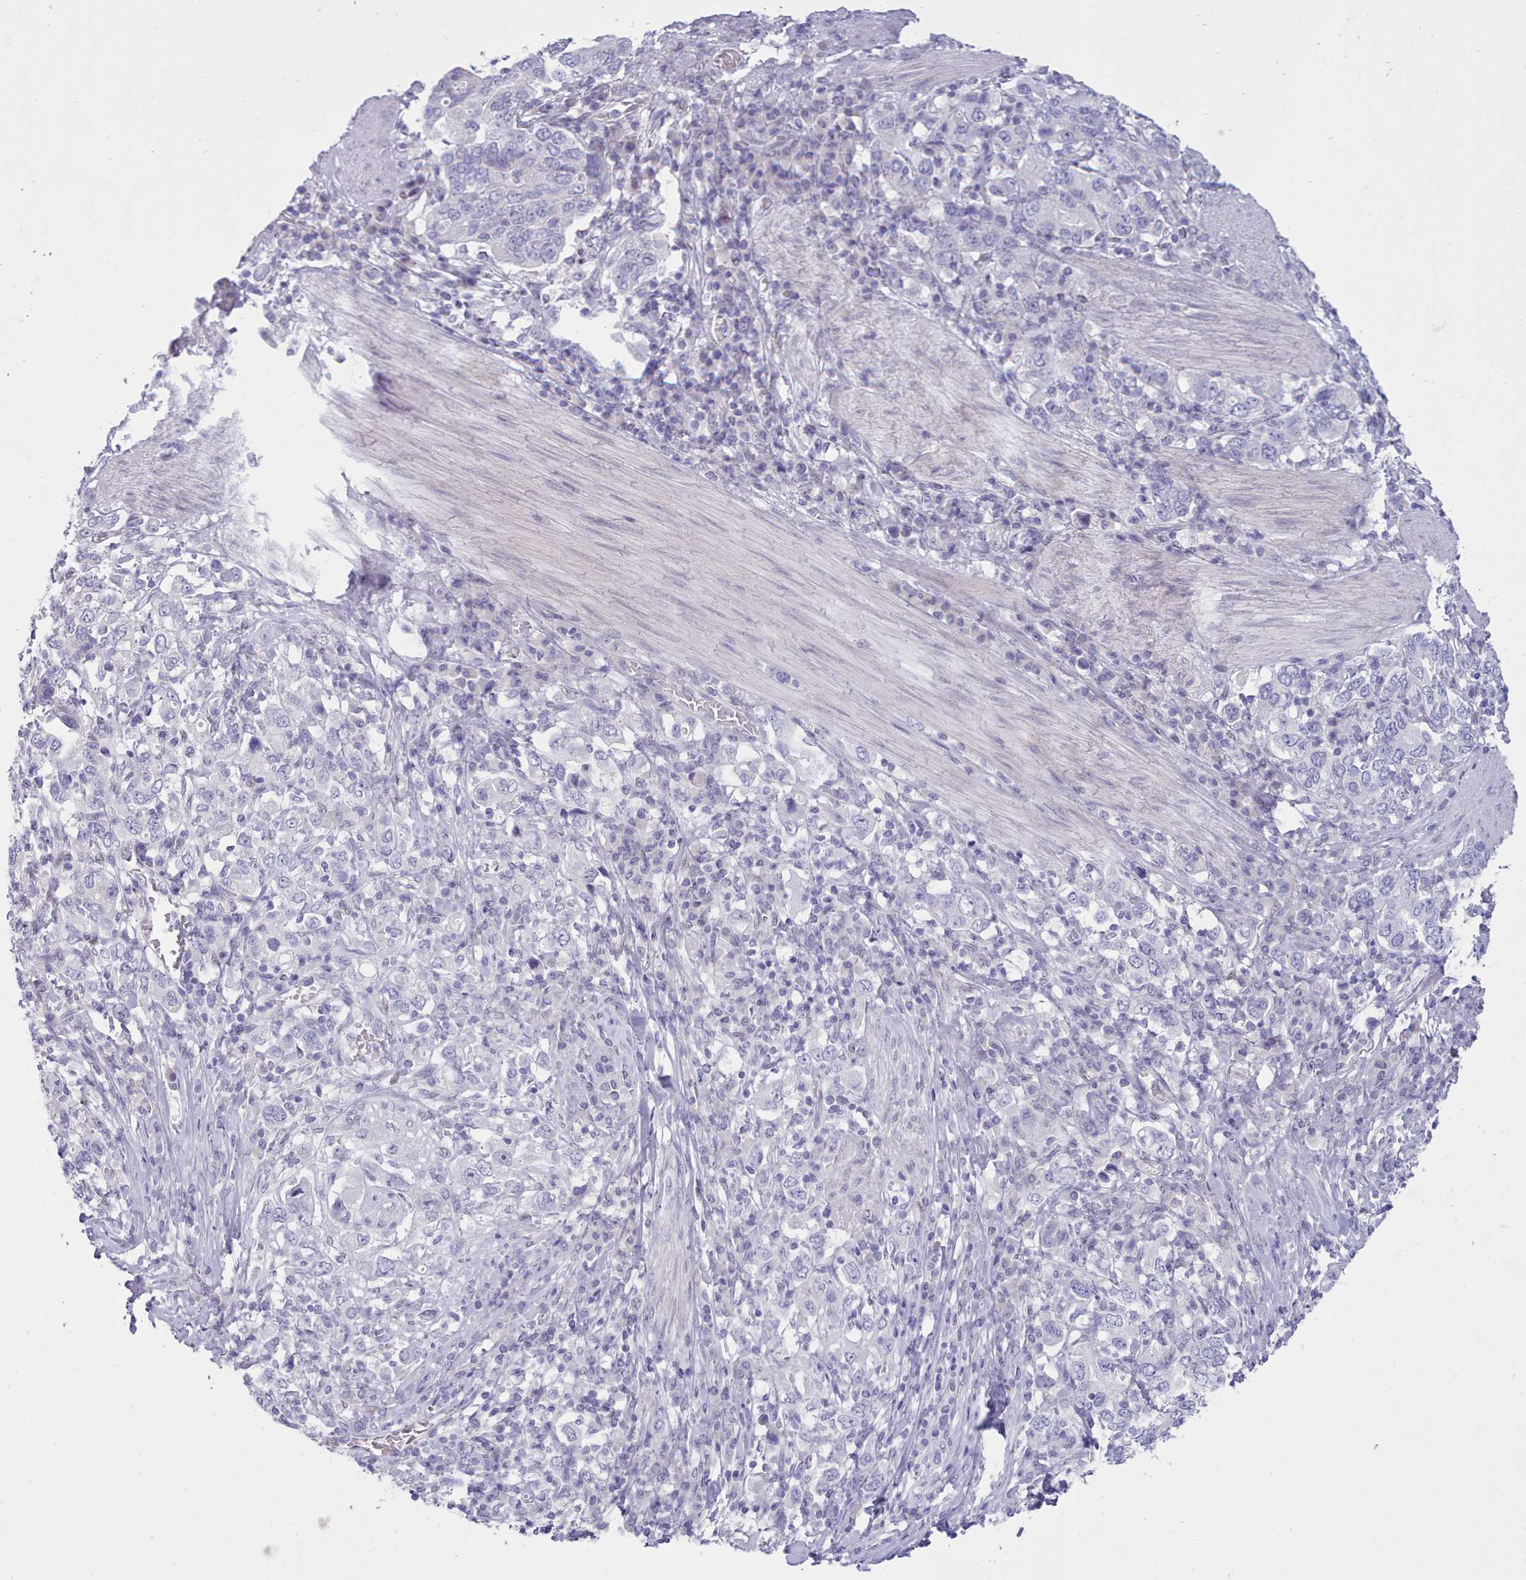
{"staining": {"intensity": "negative", "quantity": "none", "location": "none"}, "tissue": "stomach cancer", "cell_type": "Tumor cells", "image_type": "cancer", "snomed": [{"axis": "morphology", "description": "Adenocarcinoma, NOS"}, {"axis": "topography", "description": "Stomach, upper"}, {"axis": "topography", "description": "Stomach"}], "caption": "High power microscopy photomicrograph of an IHC image of stomach adenocarcinoma, revealing no significant positivity in tumor cells. Brightfield microscopy of immunohistochemistry stained with DAB (3,3'-diaminobenzidine) (brown) and hematoxylin (blue), captured at high magnification.", "gene": "TMEM253", "patient": {"sex": "male", "age": 62}}